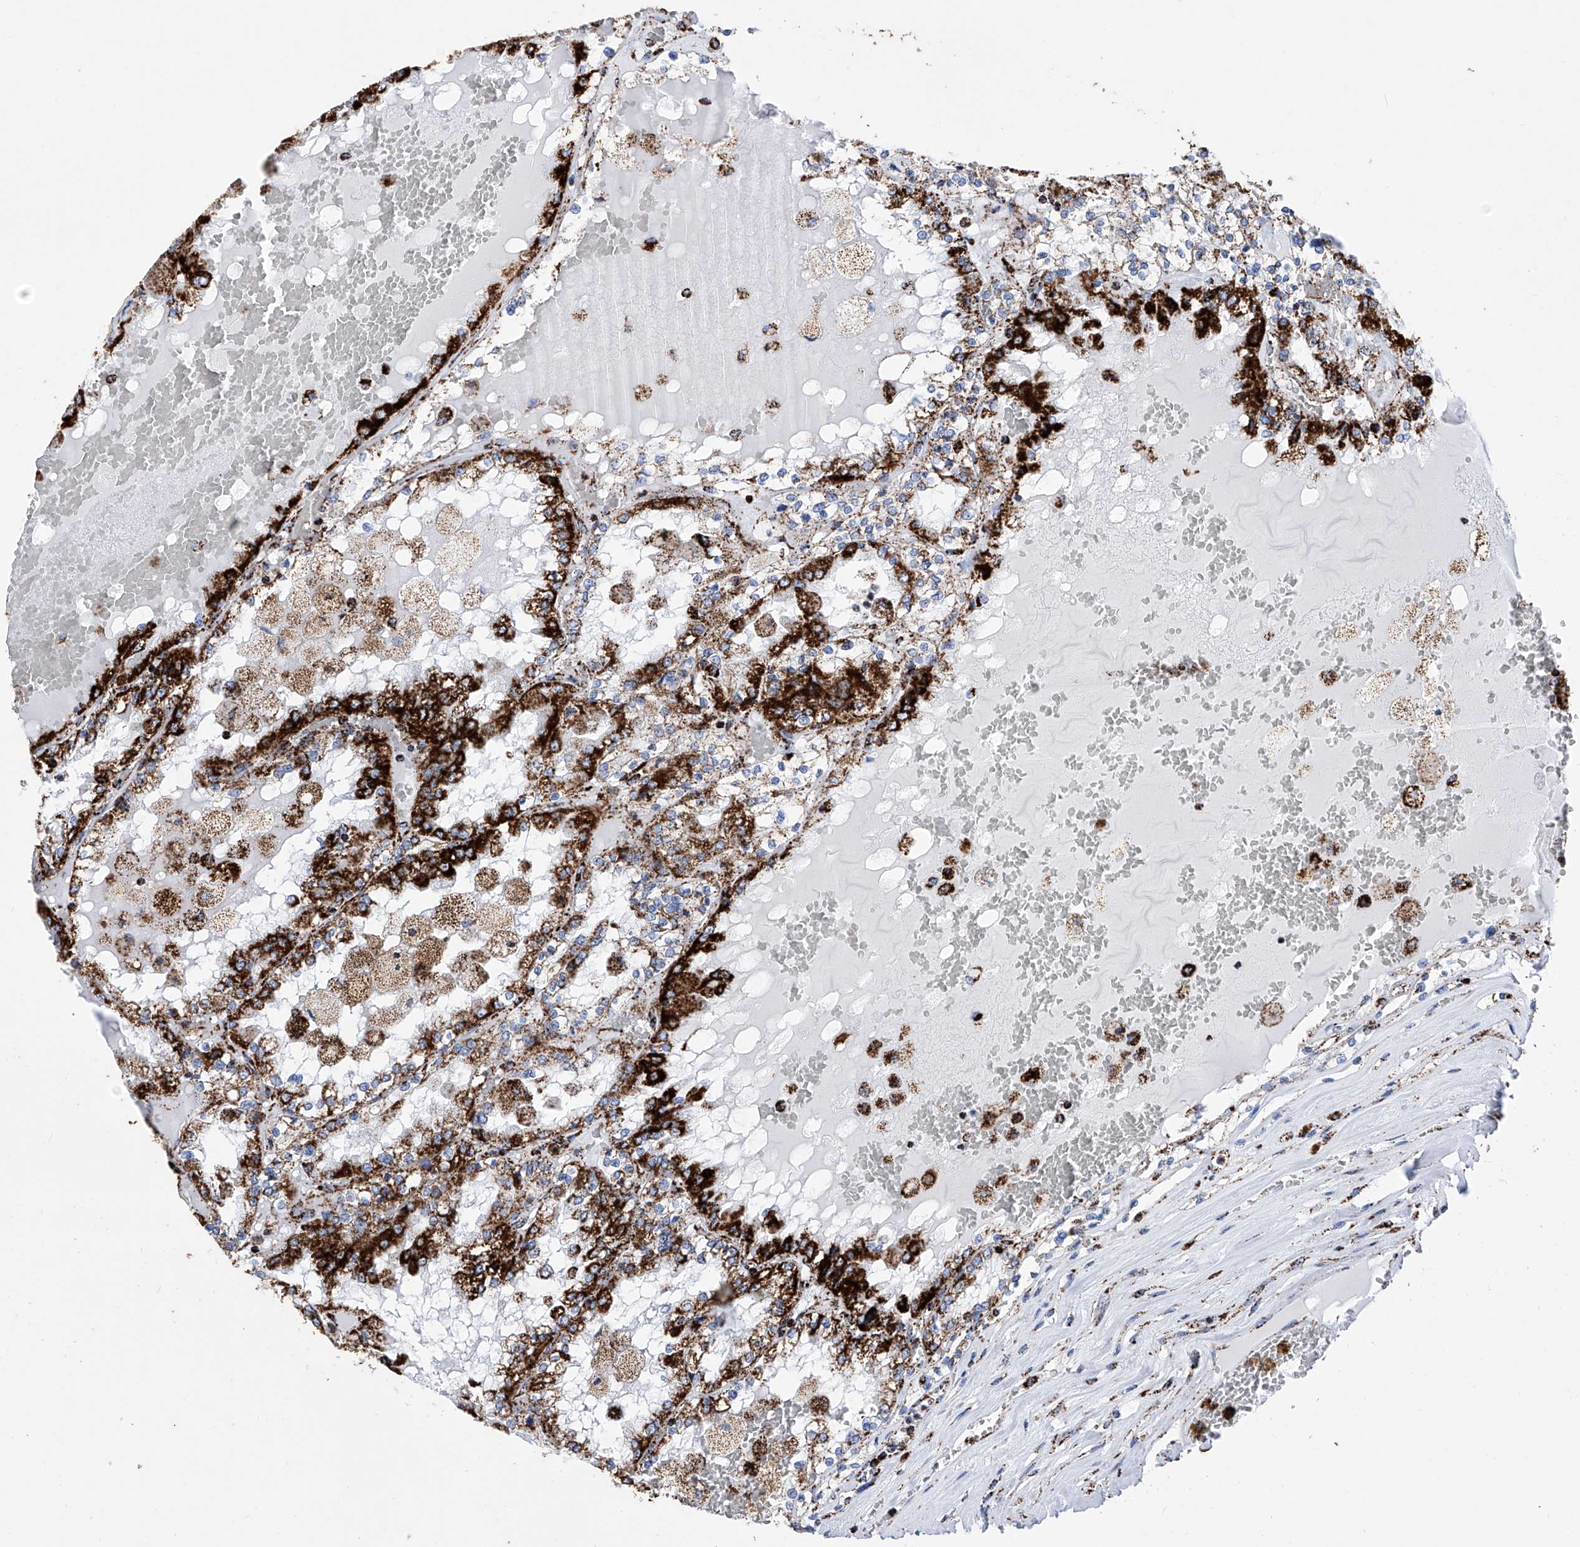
{"staining": {"intensity": "strong", "quantity": ">75%", "location": "cytoplasmic/membranous"}, "tissue": "renal cancer", "cell_type": "Tumor cells", "image_type": "cancer", "snomed": [{"axis": "morphology", "description": "Adenocarcinoma, NOS"}, {"axis": "topography", "description": "Kidney"}], "caption": "Adenocarcinoma (renal) was stained to show a protein in brown. There is high levels of strong cytoplasmic/membranous positivity in approximately >75% of tumor cells.", "gene": "ATP5PF", "patient": {"sex": "female", "age": 56}}